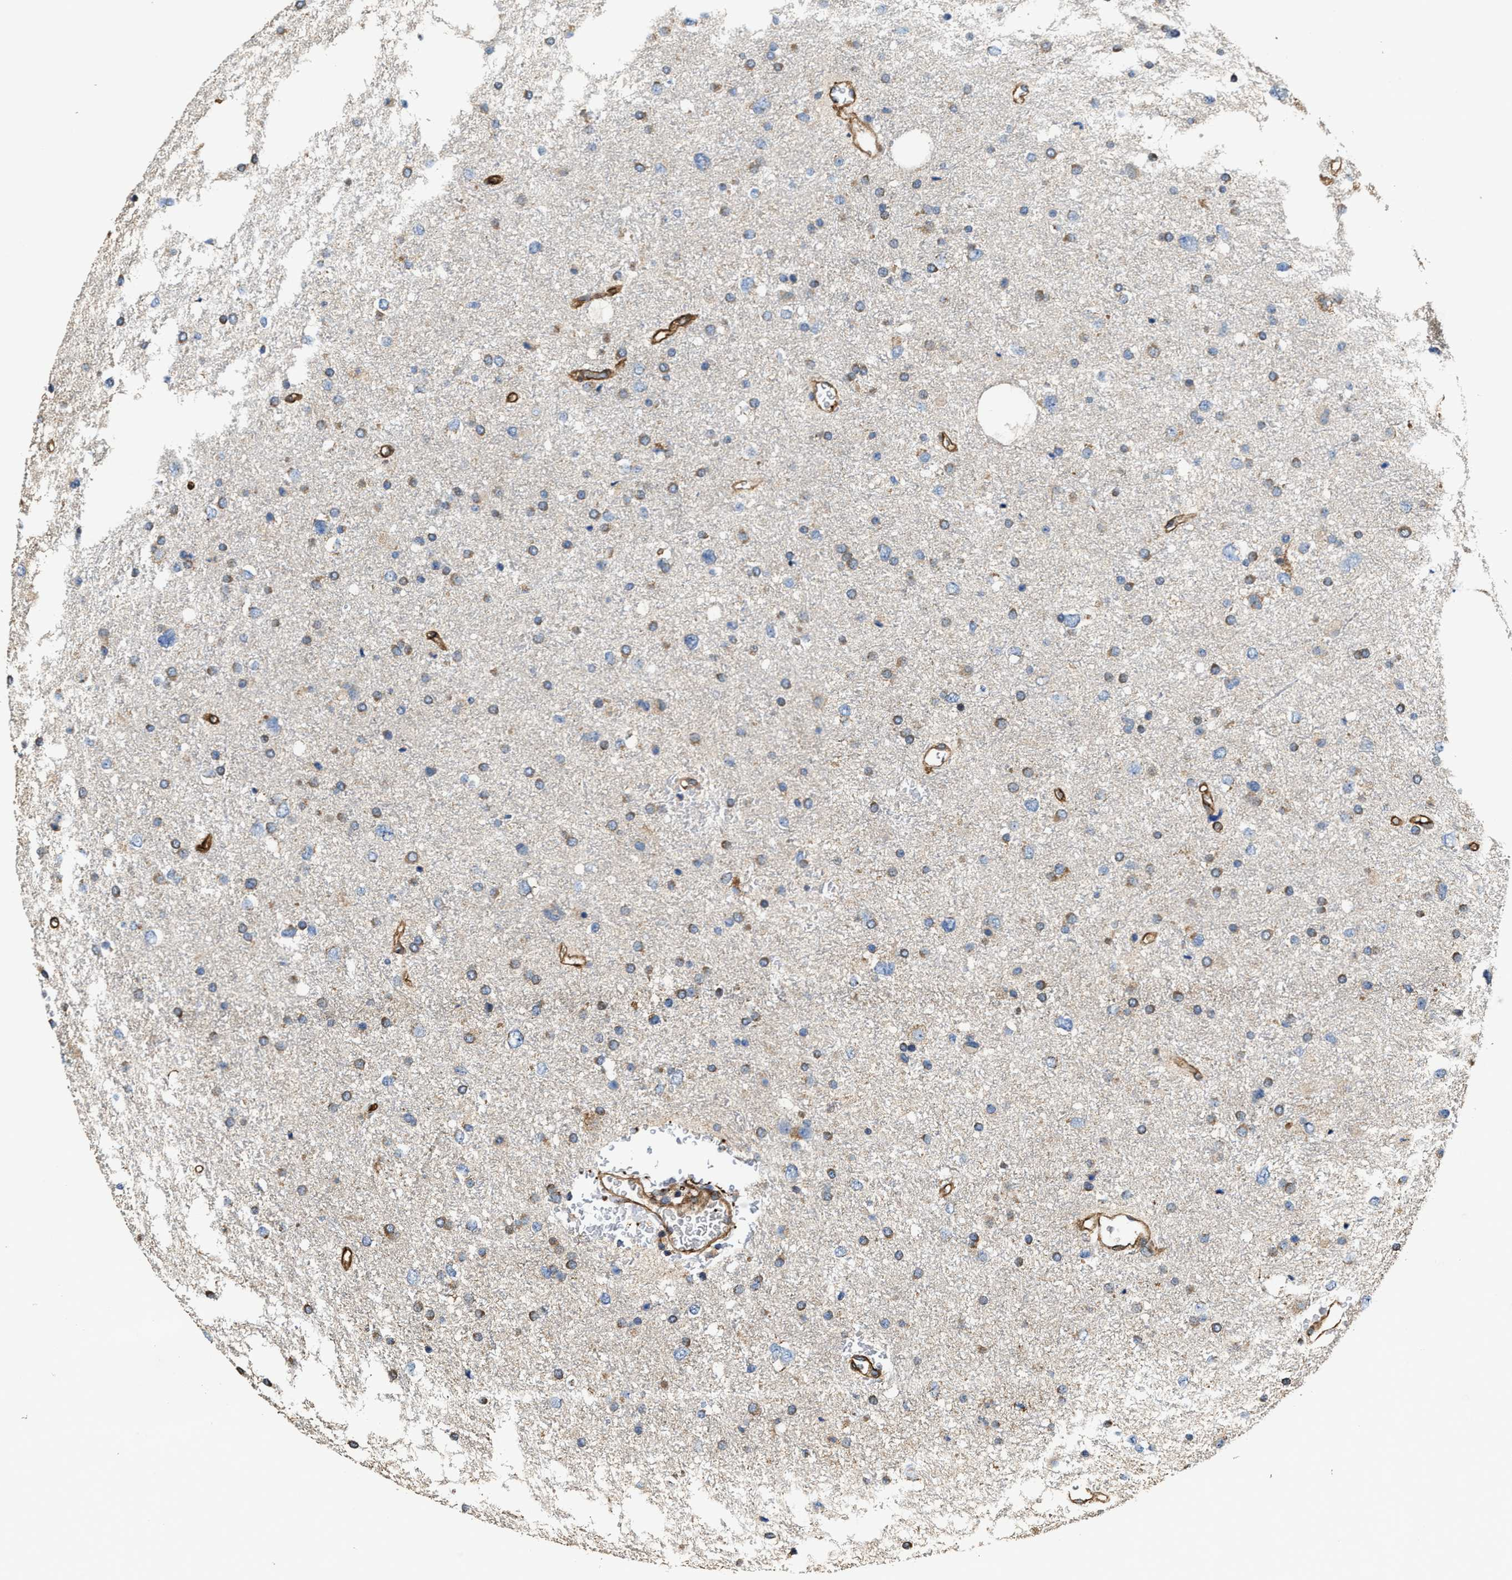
{"staining": {"intensity": "moderate", "quantity": "25%-75%", "location": "cytoplasmic/membranous"}, "tissue": "glioma", "cell_type": "Tumor cells", "image_type": "cancer", "snomed": [{"axis": "morphology", "description": "Glioma, malignant, Low grade"}, {"axis": "topography", "description": "Brain"}], "caption": "Tumor cells display moderate cytoplasmic/membranous expression in approximately 25%-75% of cells in malignant glioma (low-grade).", "gene": "GFRA3", "patient": {"sex": "female", "age": 37}}